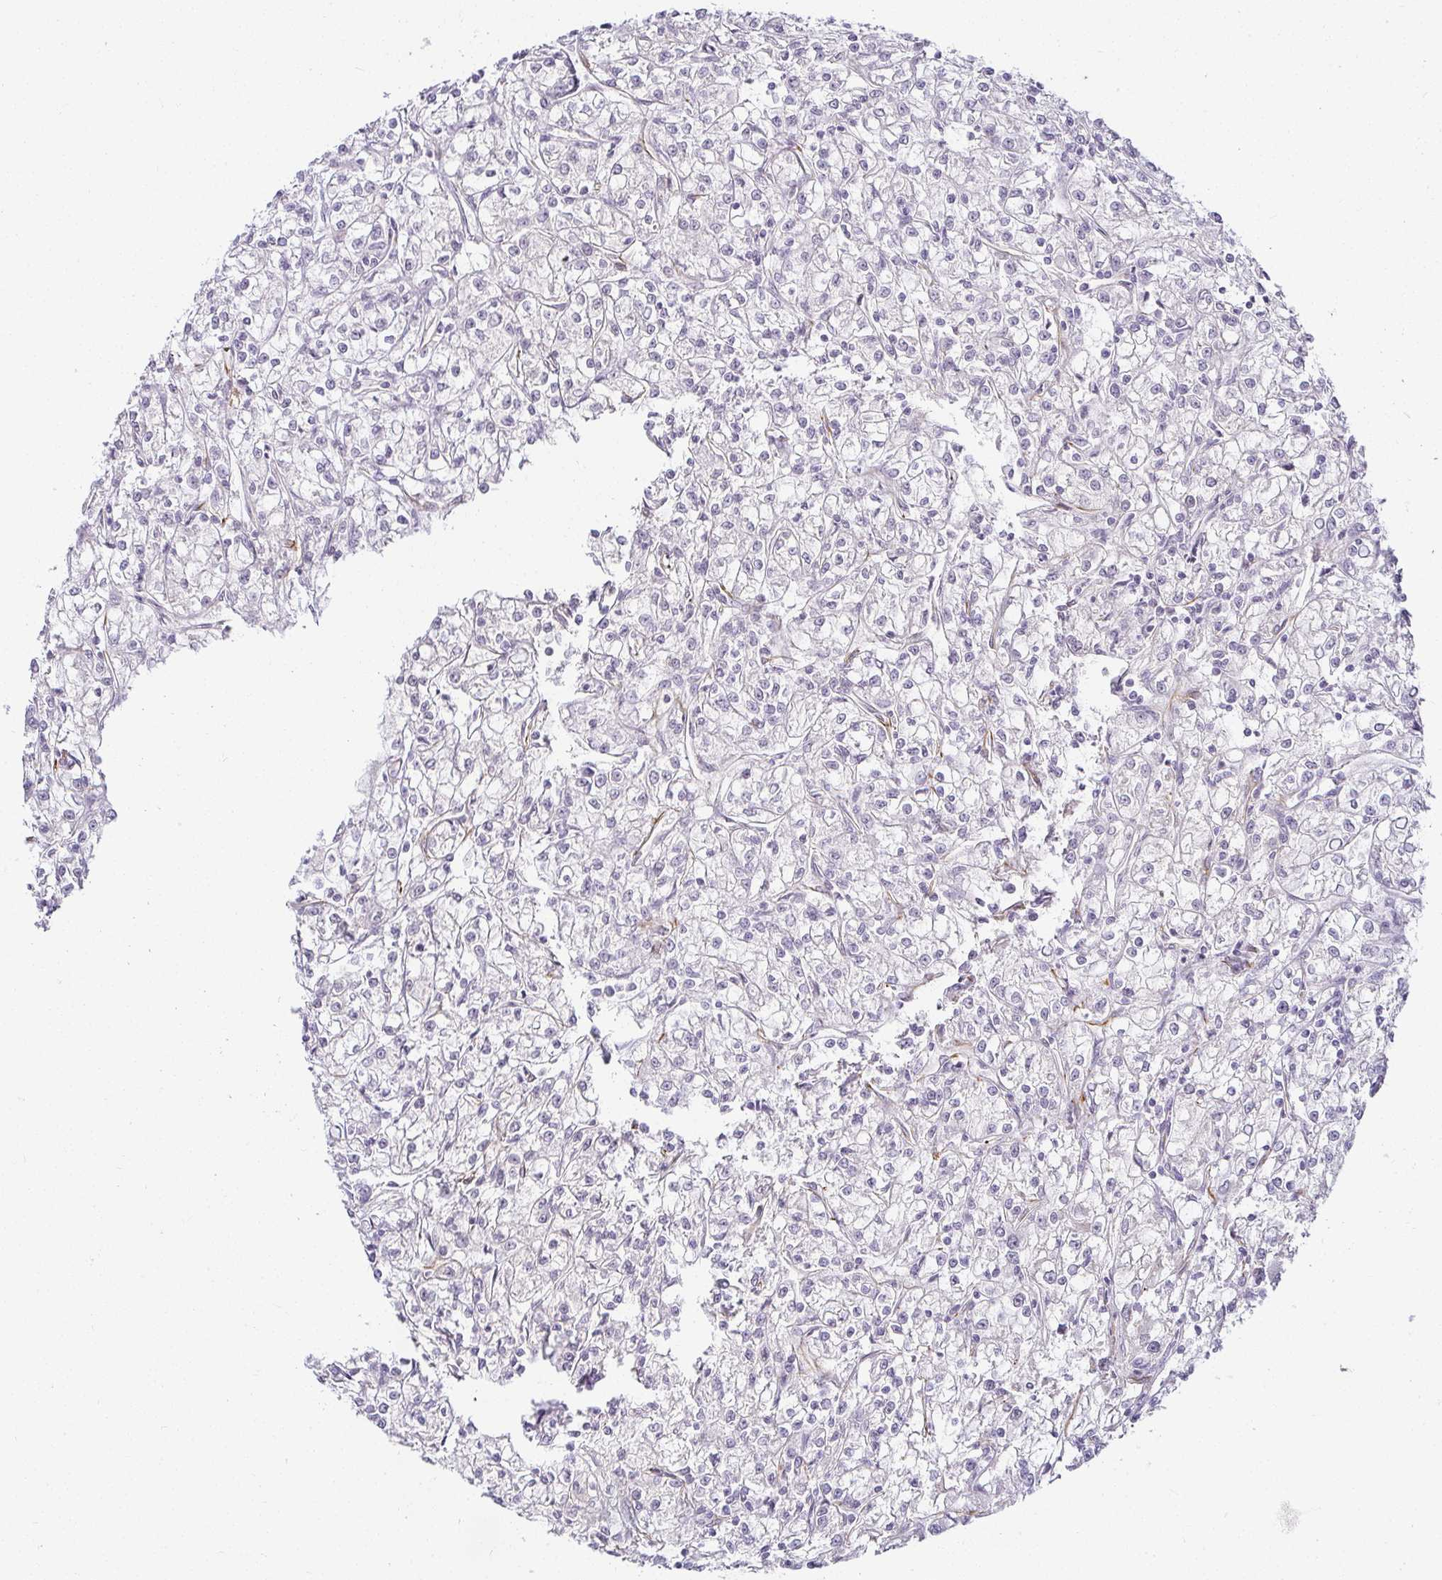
{"staining": {"intensity": "negative", "quantity": "none", "location": "none"}, "tissue": "renal cancer", "cell_type": "Tumor cells", "image_type": "cancer", "snomed": [{"axis": "morphology", "description": "Adenocarcinoma, NOS"}, {"axis": "topography", "description": "Kidney"}], "caption": "Immunohistochemistry image of adenocarcinoma (renal) stained for a protein (brown), which shows no expression in tumor cells. The staining was performed using DAB to visualize the protein expression in brown, while the nuclei were stained in blue with hematoxylin (Magnification: 20x).", "gene": "ACAN", "patient": {"sex": "female", "age": 59}}